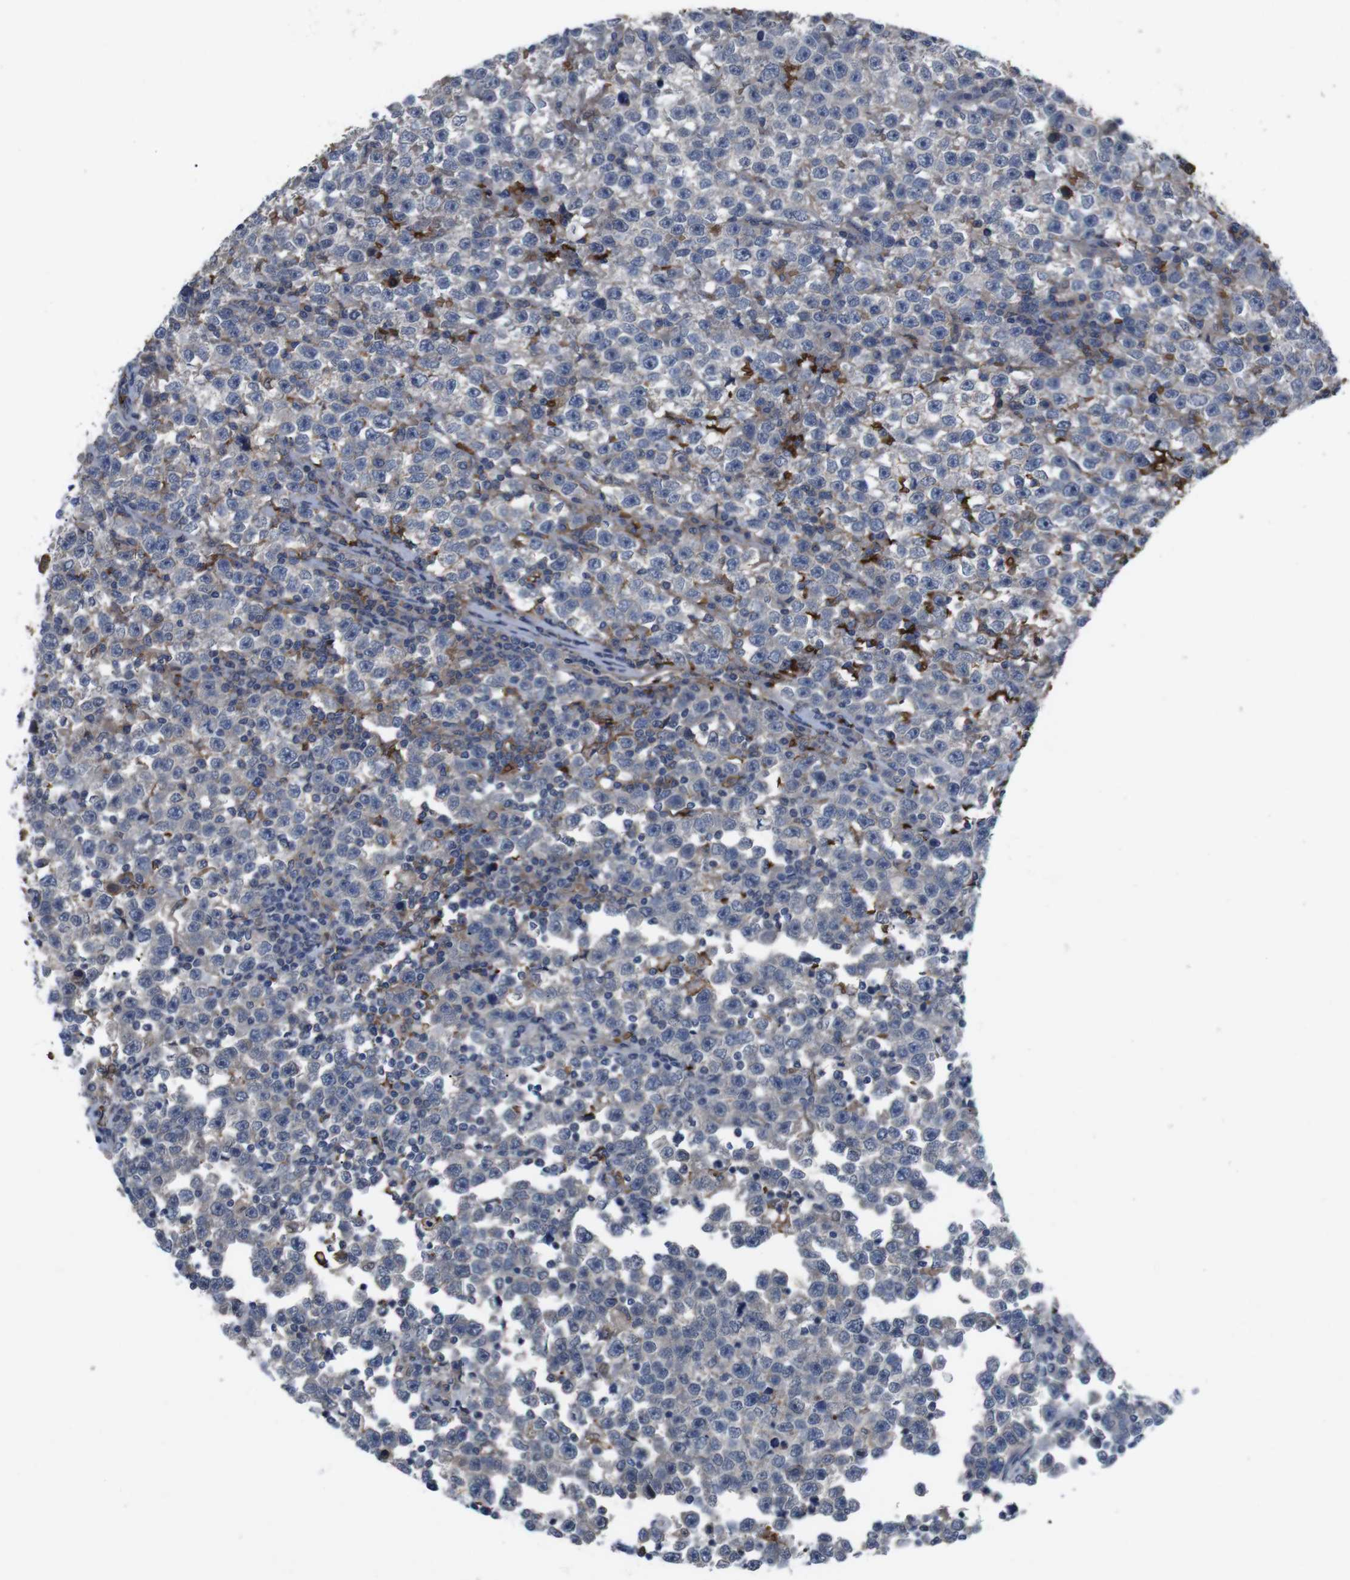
{"staining": {"intensity": "negative", "quantity": "none", "location": "none"}, "tissue": "testis cancer", "cell_type": "Tumor cells", "image_type": "cancer", "snomed": [{"axis": "morphology", "description": "Seminoma, NOS"}, {"axis": "topography", "description": "Testis"}], "caption": "High power microscopy image of an immunohistochemistry image of testis cancer (seminoma), revealing no significant staining in tumor cells.", "gene": "SPTB", "patient": {"sex": "male", "age": 43}}